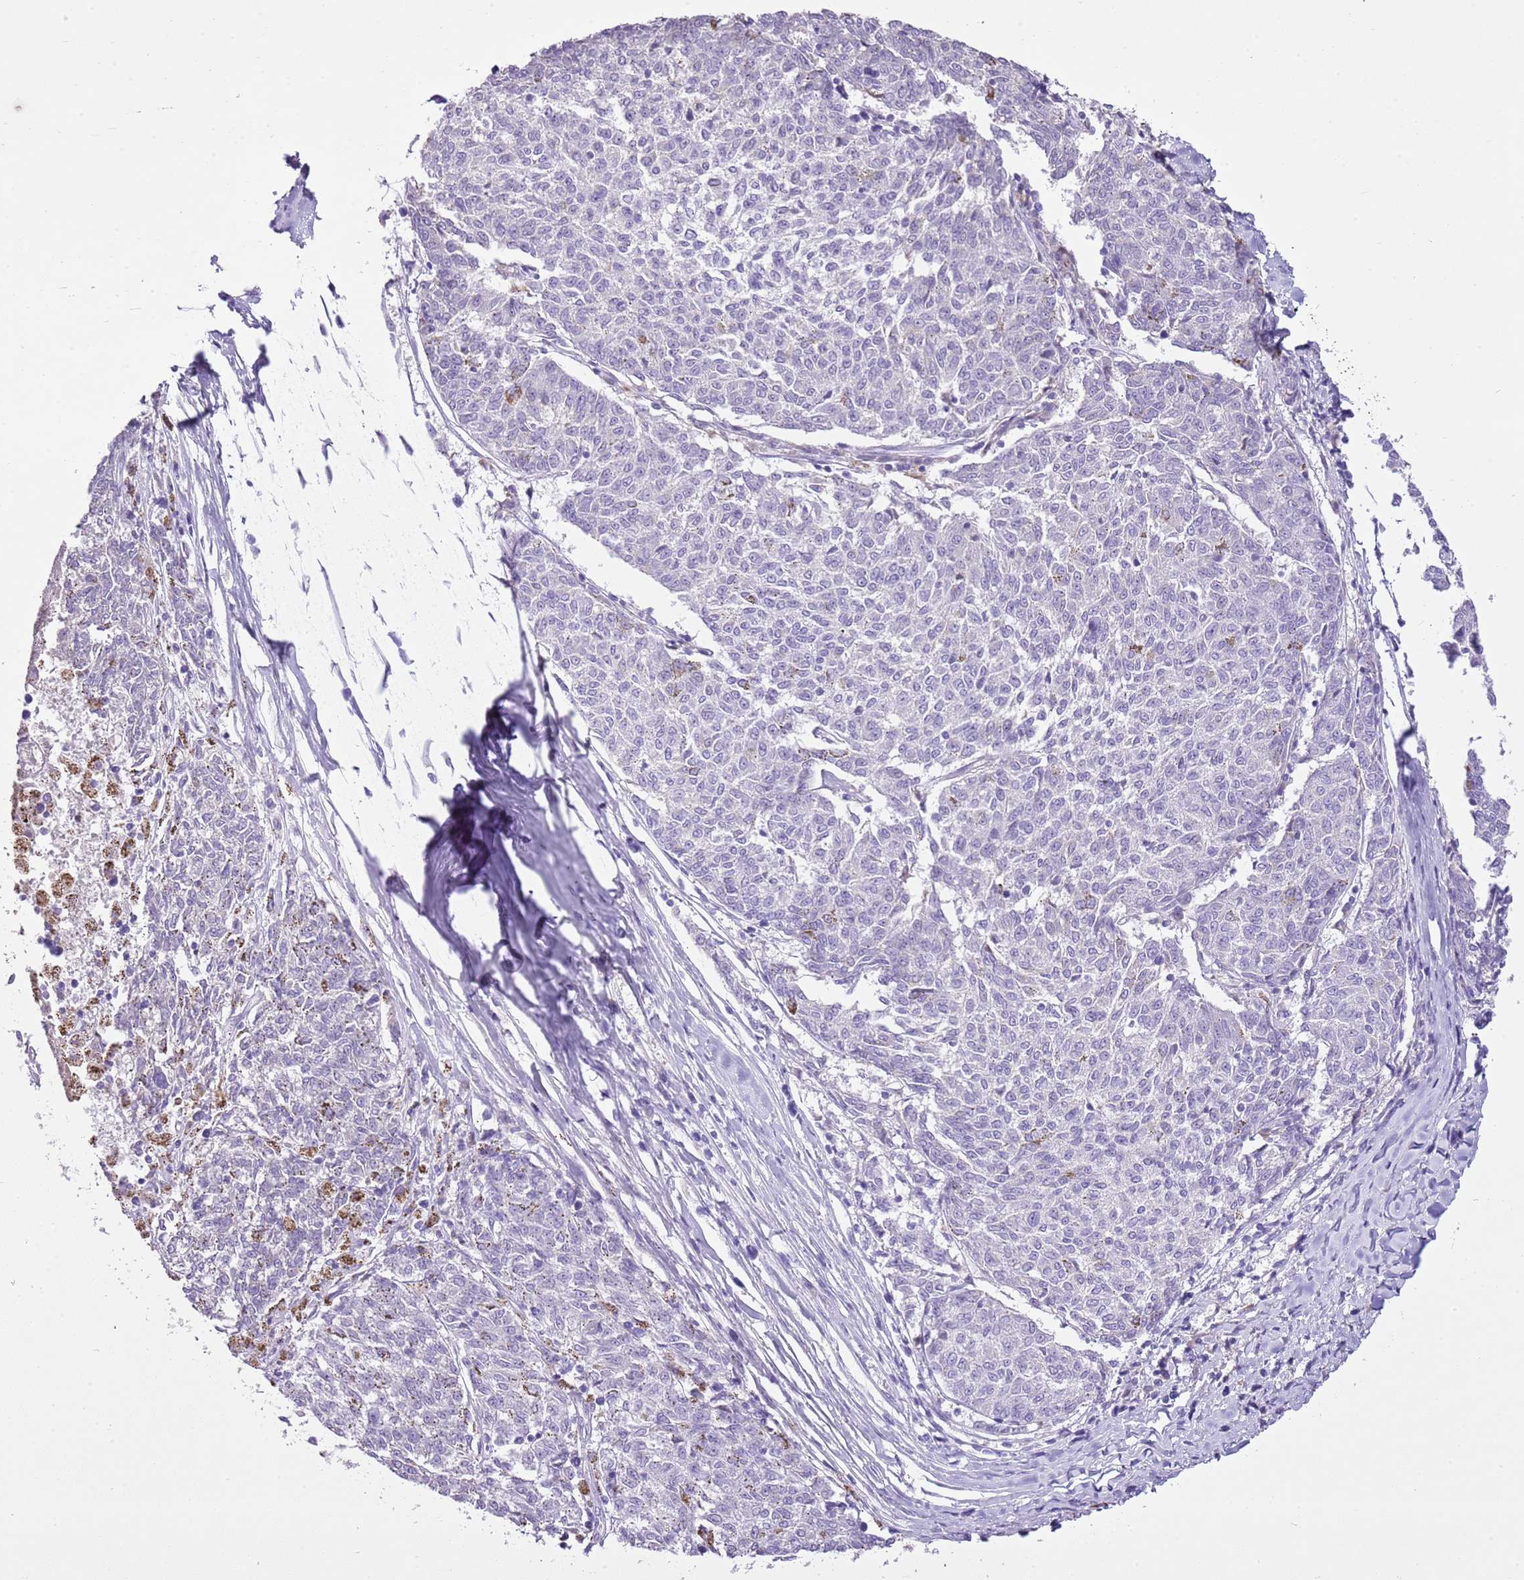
{"staining": {"intensity": "negative", "quantity": "none", "location": "none"}, "tissue": "melanoma", "cell_type": "Tumor cells", "image_type": "cancer", "snomed": [{"axis": "morphology", "description": "Malignant melanoma, NOS"}, {"axis": "topography", "description": "Skin"}], "caption": "DAB immunohistochemical staining of melanoma shows no significant positivity in tumor cells.", "gene": "XPO7", "patient": {"sex": "female", "age": 72}}